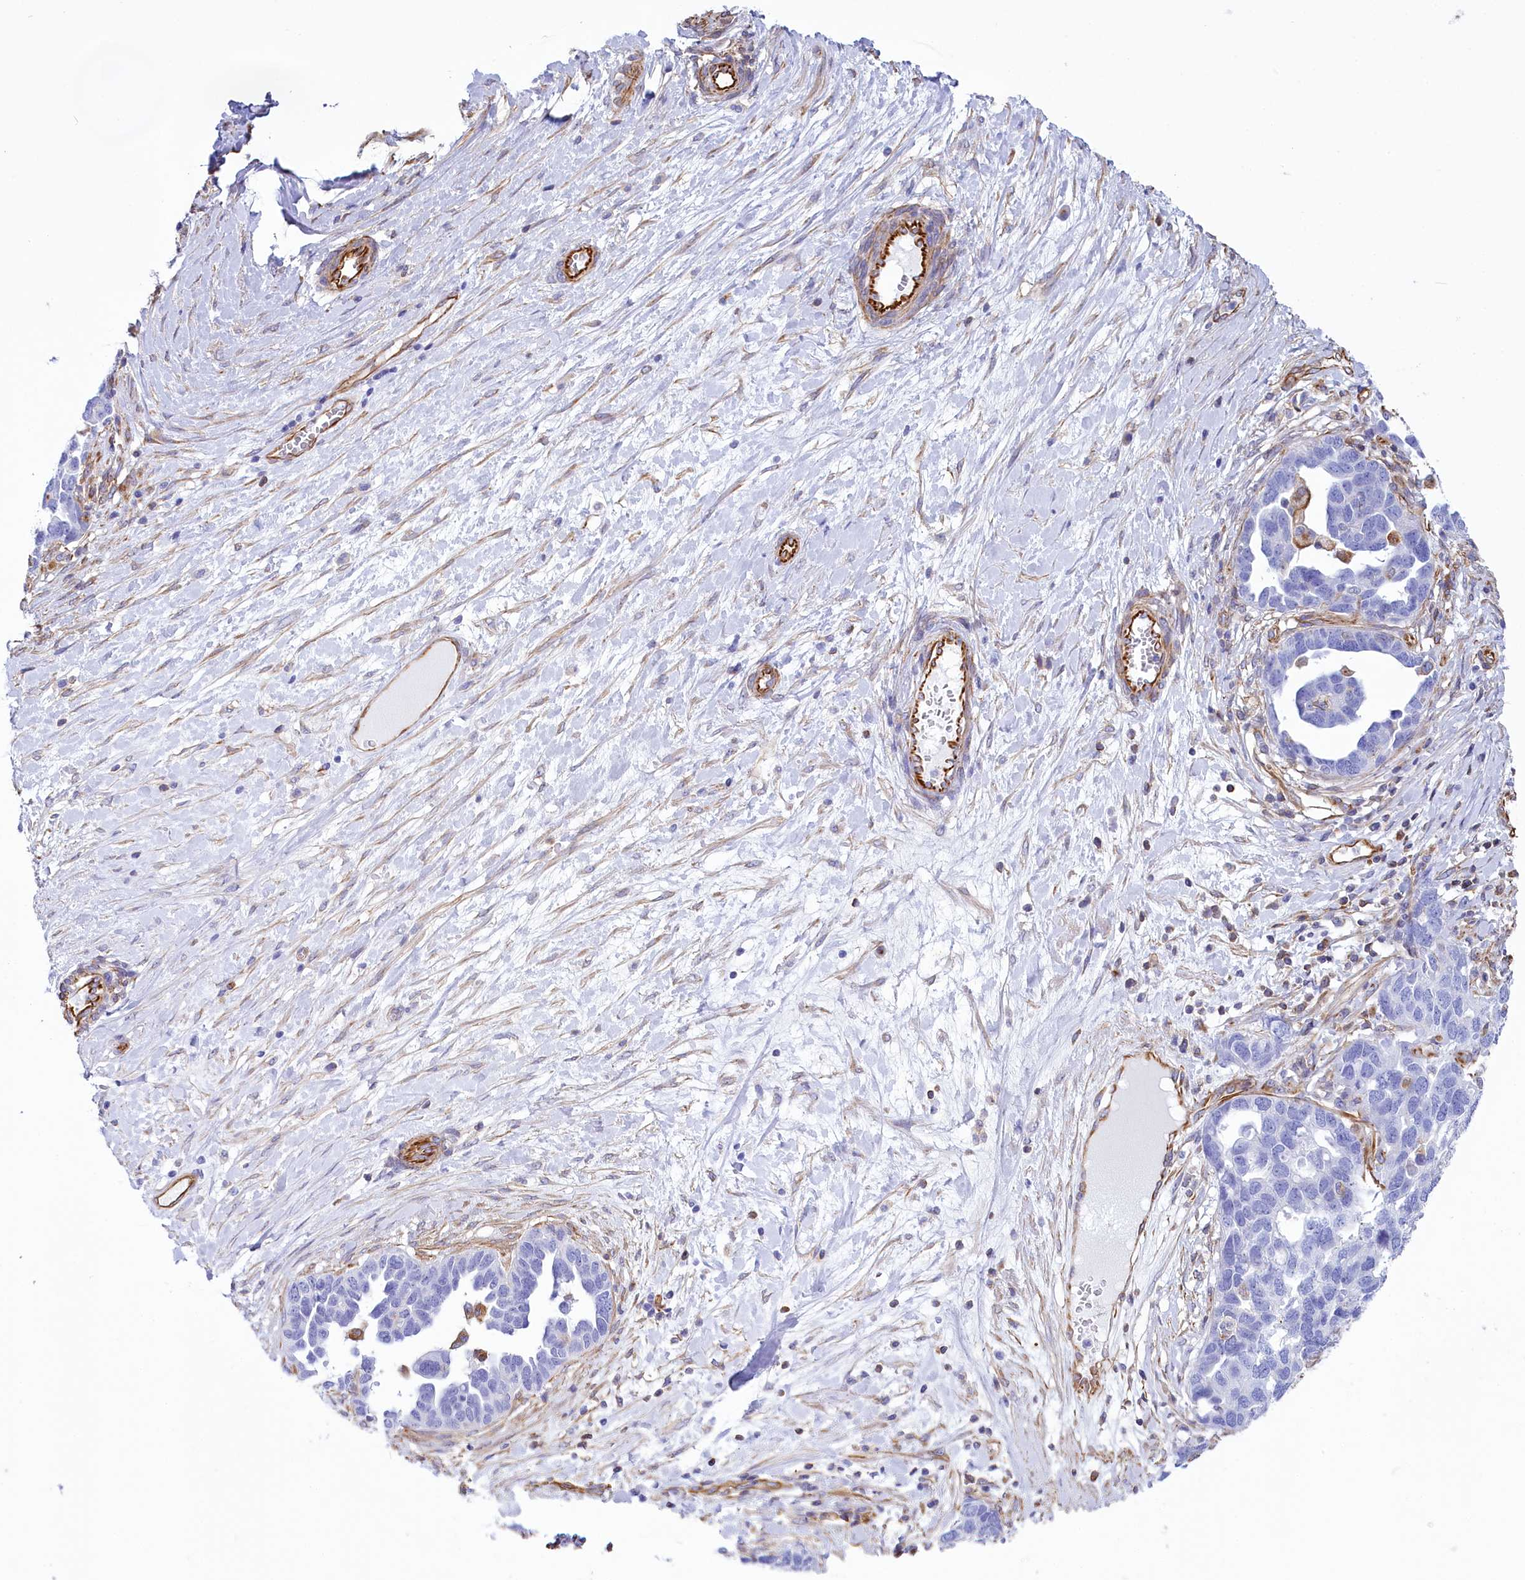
{"staining": {"intensity": "negative", "quantity": "none", "location": "none"}, "tissue": "ovarian cancer", "cell_type": "Tumor cells", "image_type": "cancer", "snomed": [{"axis": "morphology", "description": "Cystadenocarcinoma, serous, NOS"}, {"axis": "topography", "description": "Ovary"}], "caption": "There is no significant positivity in tumor cells of ovarian cancer (serous cystadenocarcinoma).", "gene": "CD99", "patient": {"sex": "female", "age": 54}}